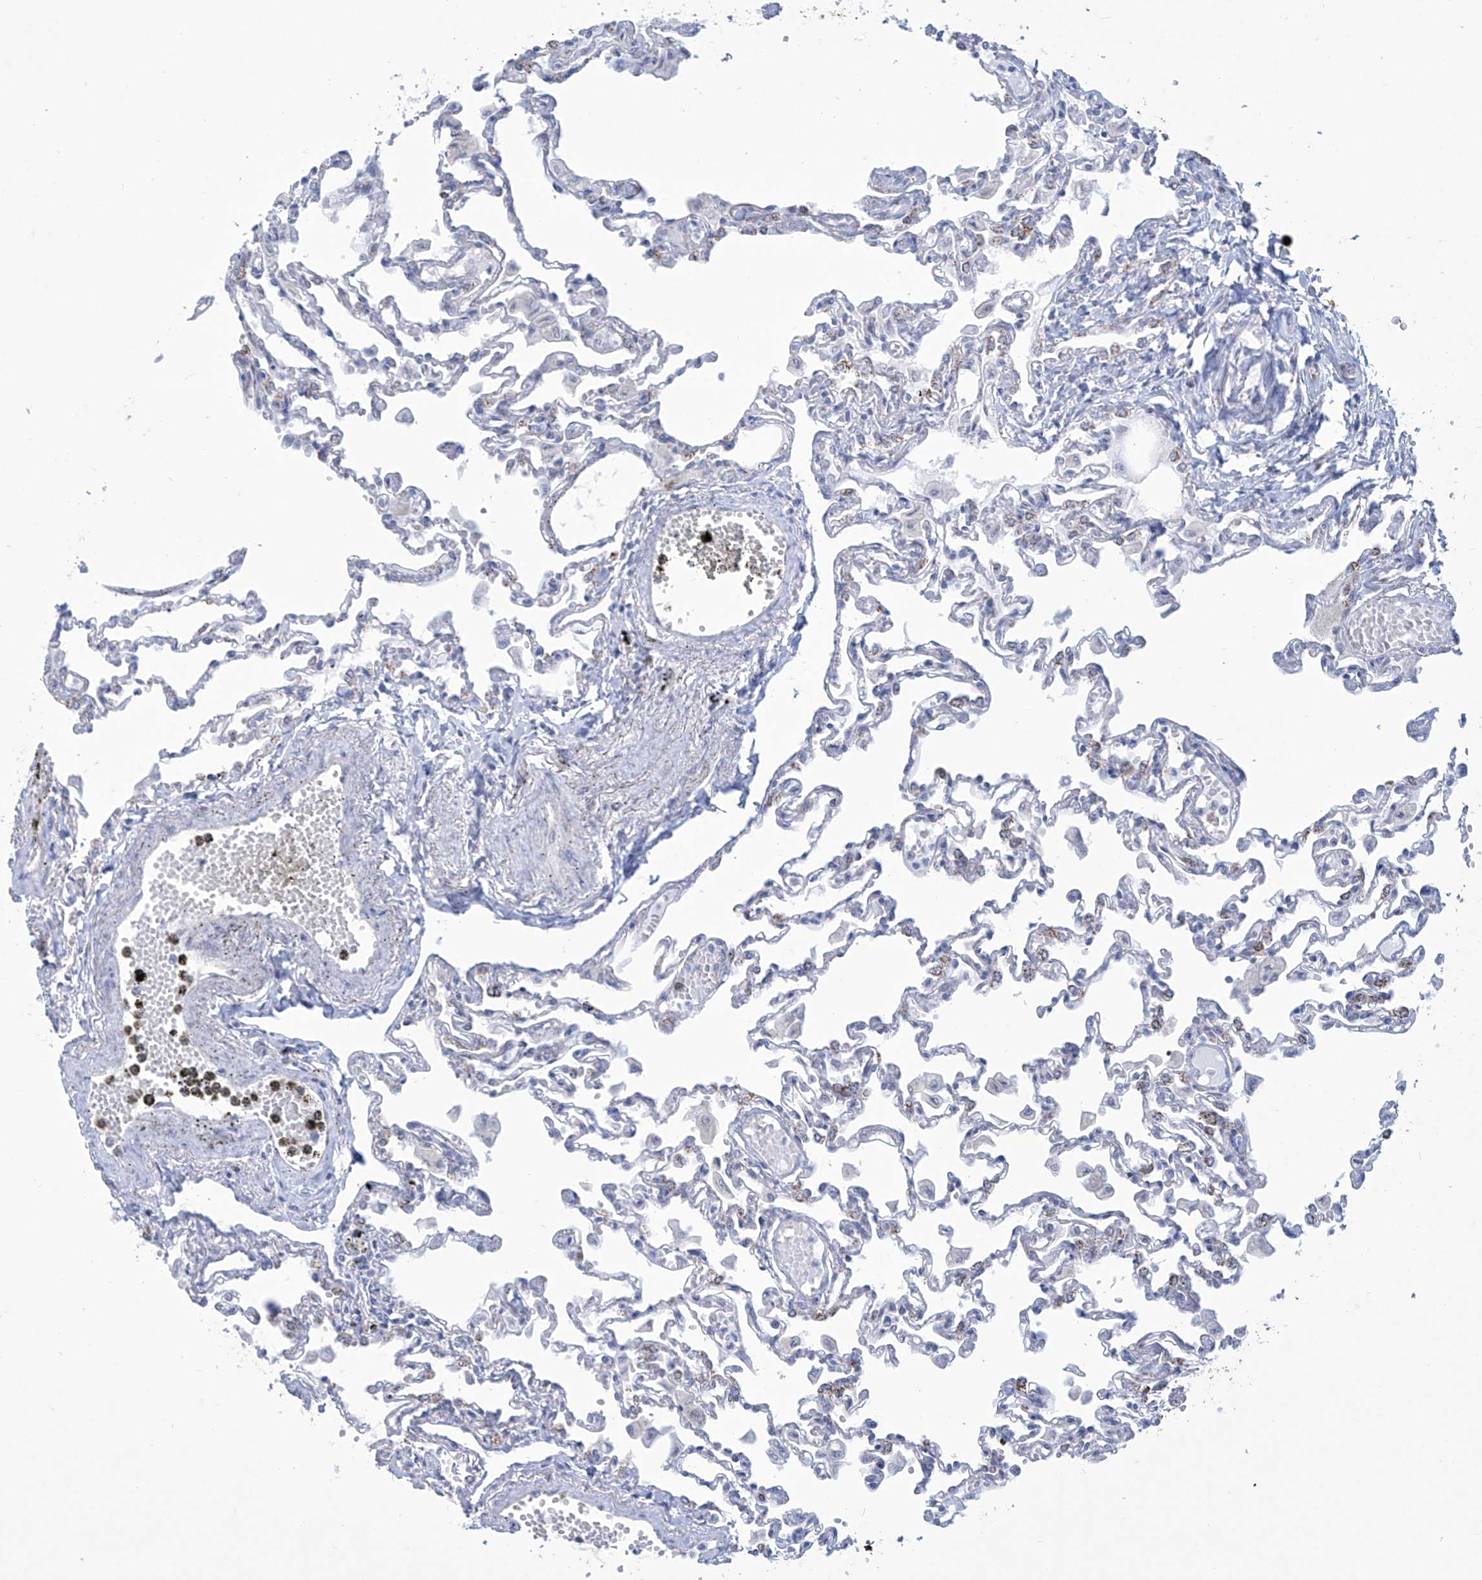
{"staining": {"intensity": "negative", "quantity": "none", "location": "none"}, "tissue": "lung", "cell_type": "Alveolar cells", "image_type": "normal", "snomed": [{"axis": "morphology", "description": "Normal tissue, NOS"}, {"axis": "topography", "description": "Bronchus"}, {"axis": "topography", "description": "Lung"}], "caption": "High power microscopy histopathology image of an IHC histopathology image of normal lung, revealing no significant expression in alveolar cells.", "gene": "ALDH6A1", "patient": {"sex": "female", "age": 49}}